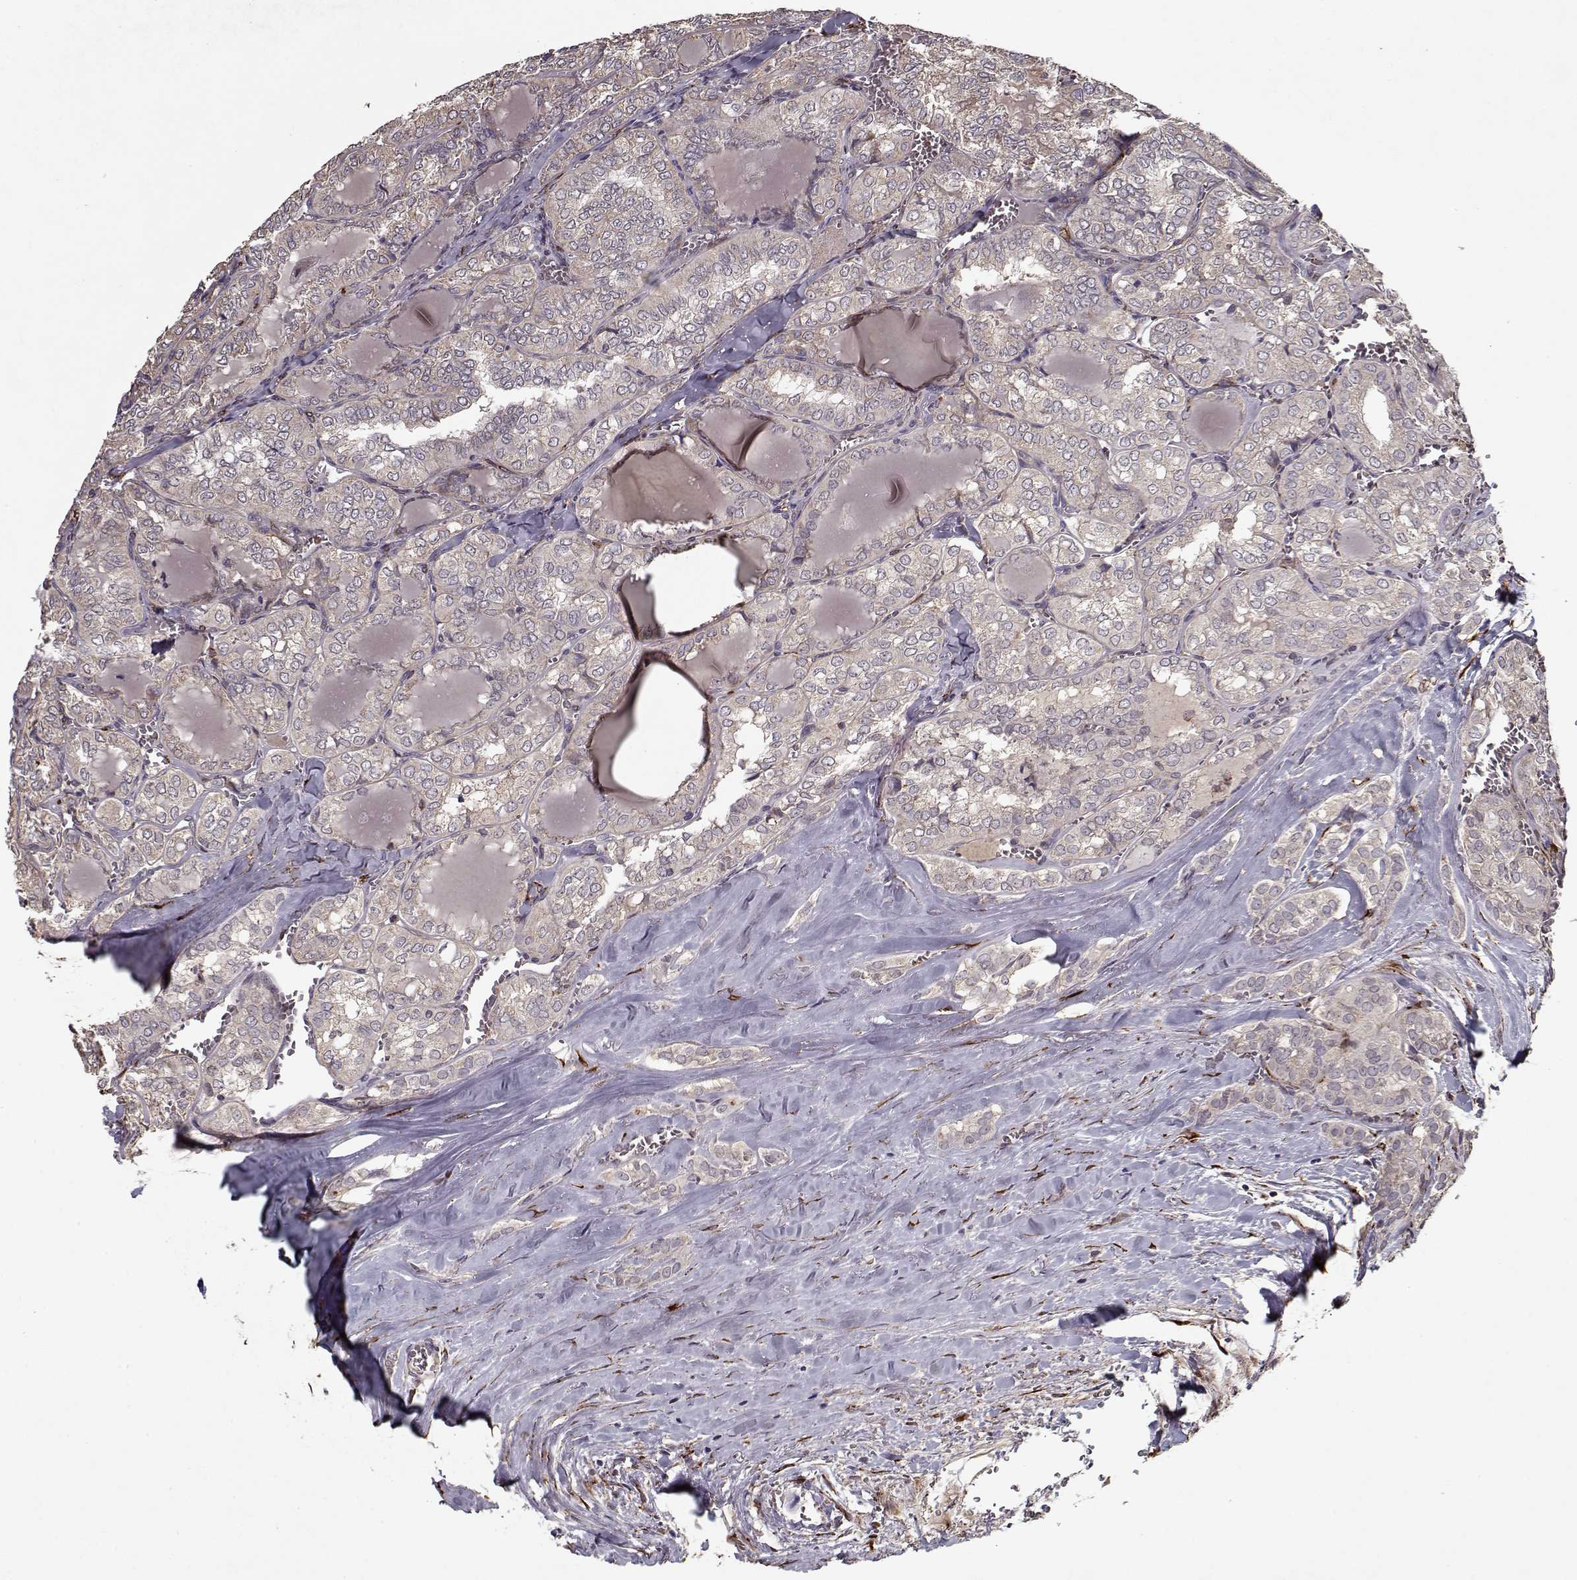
{"staining": {"intensity": "weak", "quantity": "25%-75%", "location": "cytoplasmic/membranous"}, "tissue": "thyroid cancer", "cell_type": "Tumor cells", "image_type": "cancer", "snomed": [{"axis": "morphology", "description": "Papillary adenocarcinoma, NOS"}, {"axis": "topography", "description": "Thyroid gland"}], "caption": "IHC image of neoplastic tissue: thyroid cancer (papillary adenocarcinoma) stained using immunohistochemistry reveals low levels of weak protein expression localized specifically in the cytoplasmic/membranous of tumor cells, appearing as a cytoplasmic/membranous brown color.", "gene": "IMMP1L", "patient": {"sex": "female", "age": 41}}